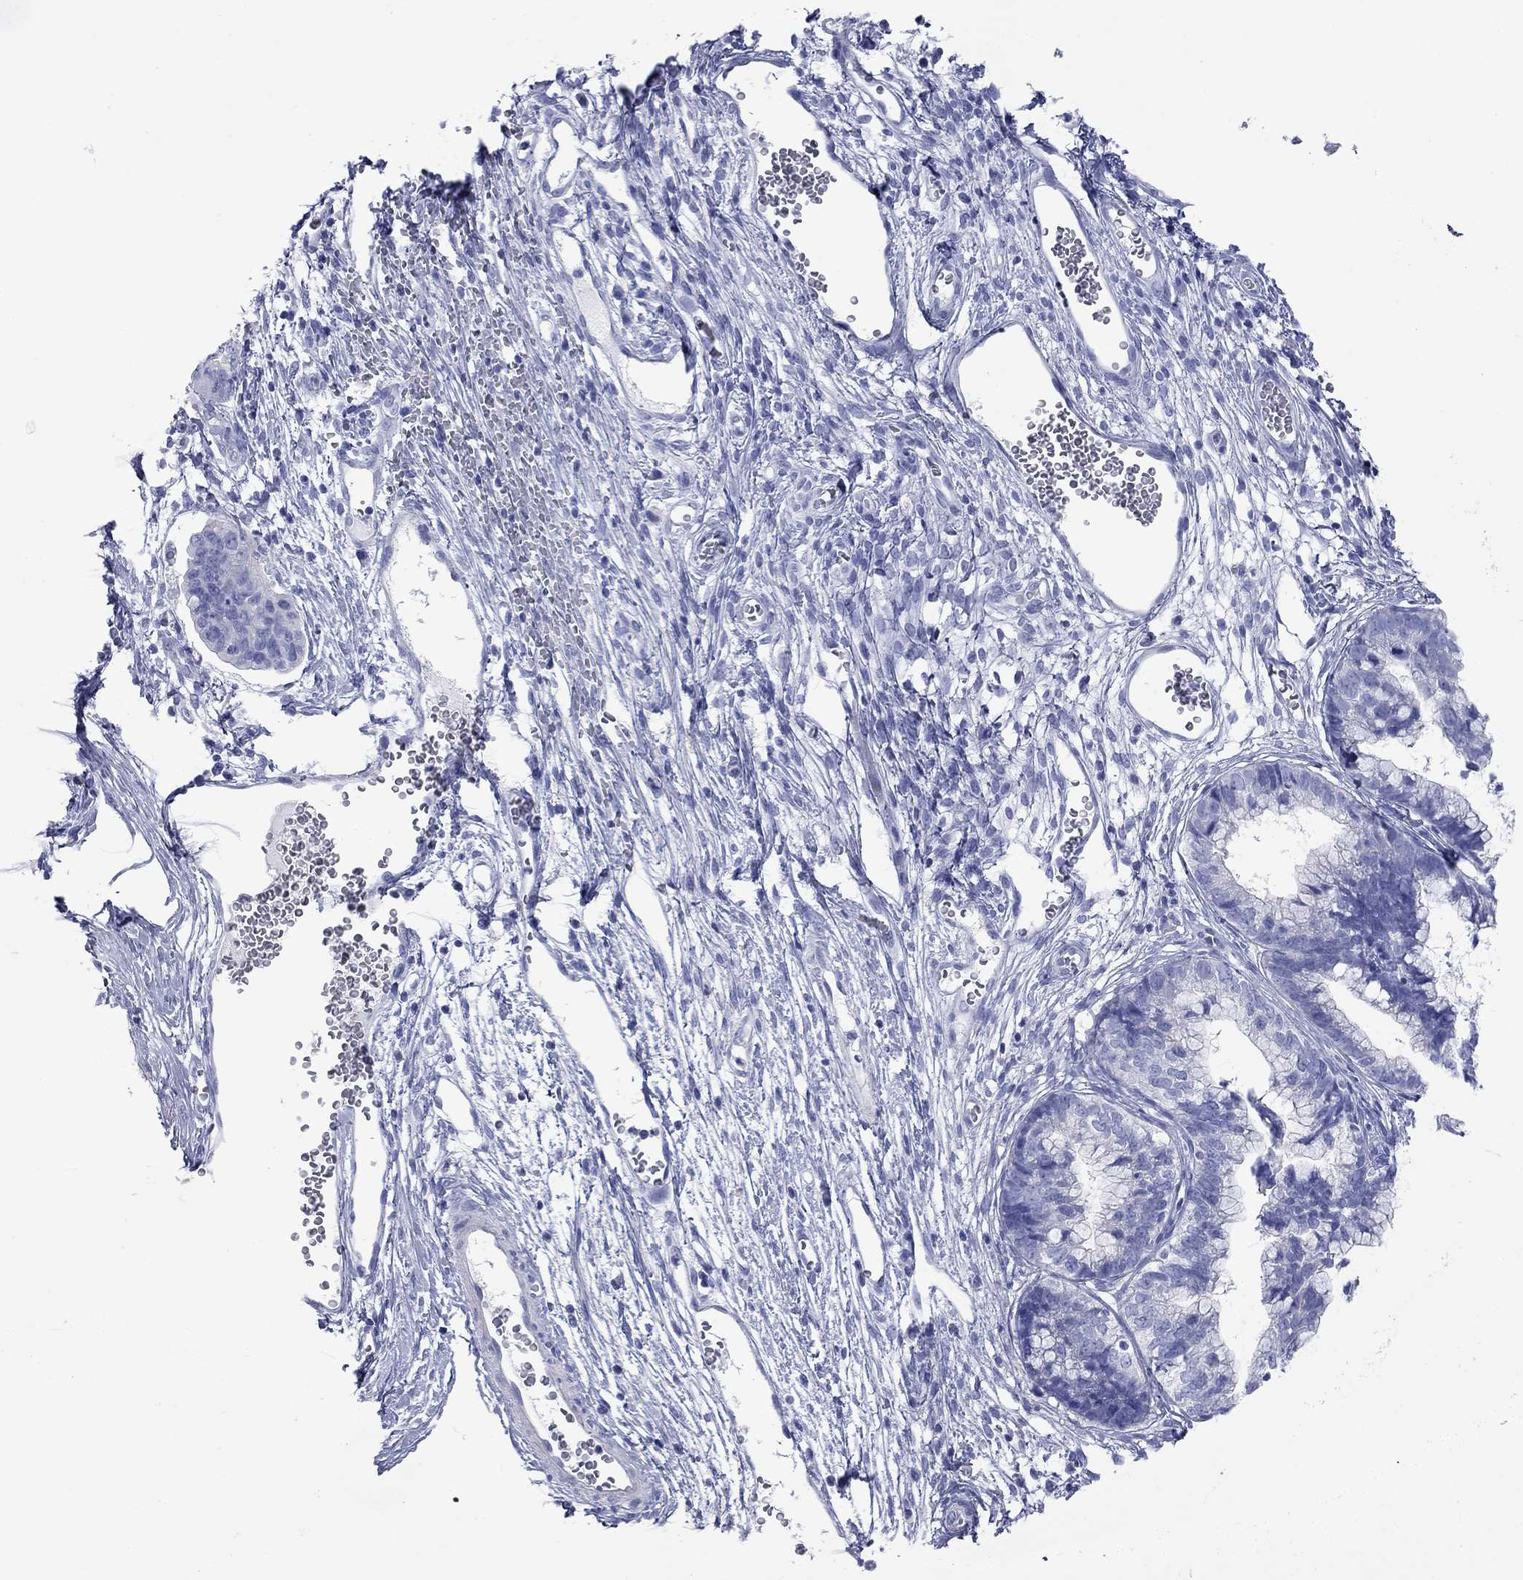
{"staining": {"intensity": "negative", "quantity": "none", "location": "none"}, "tissue": "cervical cancer", "cell_type": "Tumor cells", "image_type": "cancer", "snomed": [{"axis": "morphology", "description": "Adenocarcinoma, NOS"}, {"axis": "topography", "description": "Cervix"}], "caption": "IHC histopathology image of neoplastic tissue: human cervical cancer (adenocarcinoma) stained with DAB reveals no significant protein positivity in tumor cells.", "gene": "ACTL7B", "patient": {"sex": "female", "age": 44}}